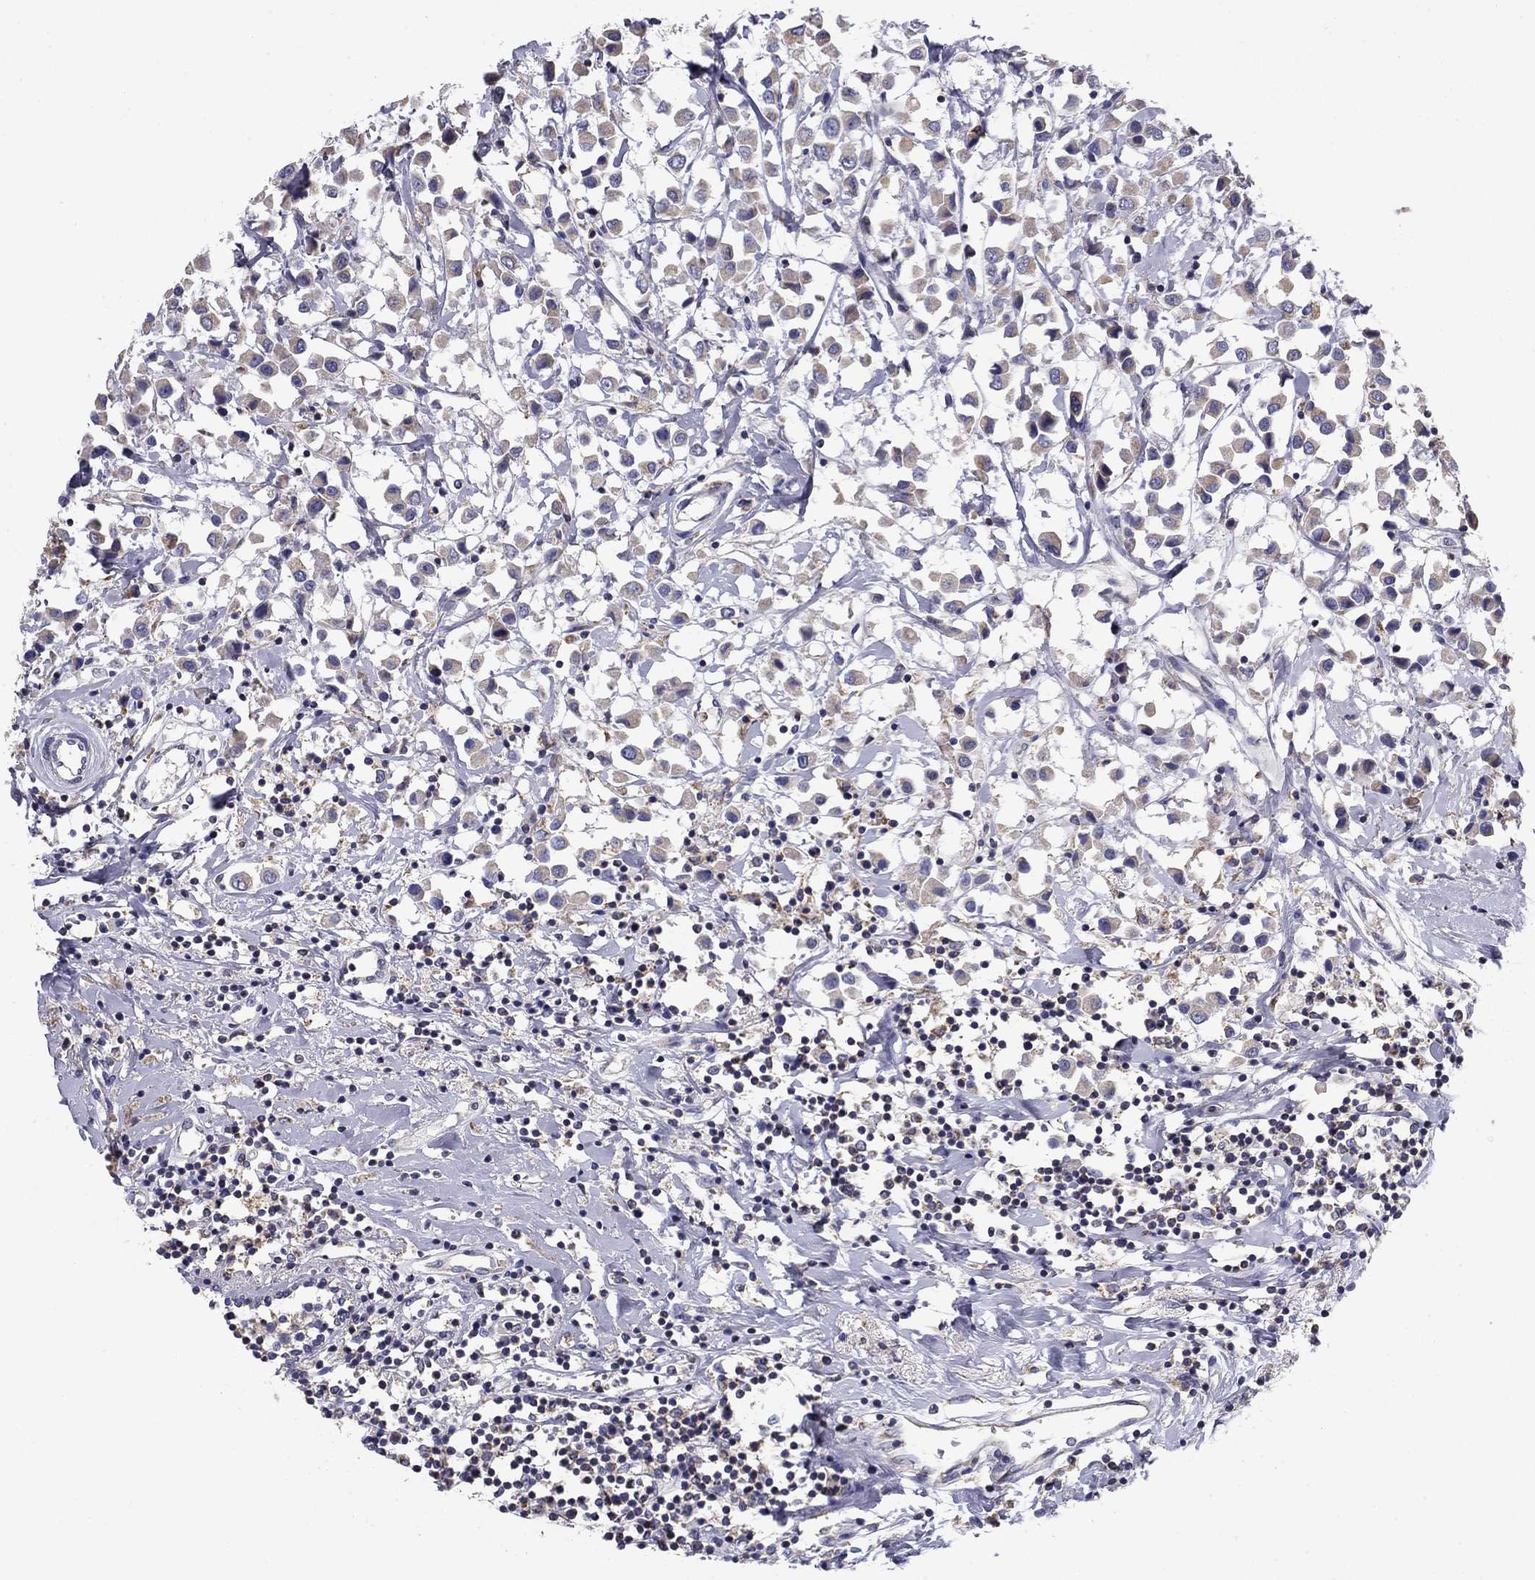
{"staining": {"intensity": "weak", "quantity": "25%-75%", "location": "cytoplasmic/membranous"}, "tissue": "breast cancer", "cell_type": "Tumor cells", "image_type": "cancer", "snomed": [{"axis": "morphology", "description": "Duct carcinoma"}, {"axis": "topography", "description": "Breast"}], "caption": "This is a histology image of IHC staining of breast cancer (infiltrating ductal carcinoma), which shows weak positivity in the cytoplasmic/membranous of tumor cells.", "gene": "NME5", "patient": {"sex": "female", "age": 61}}